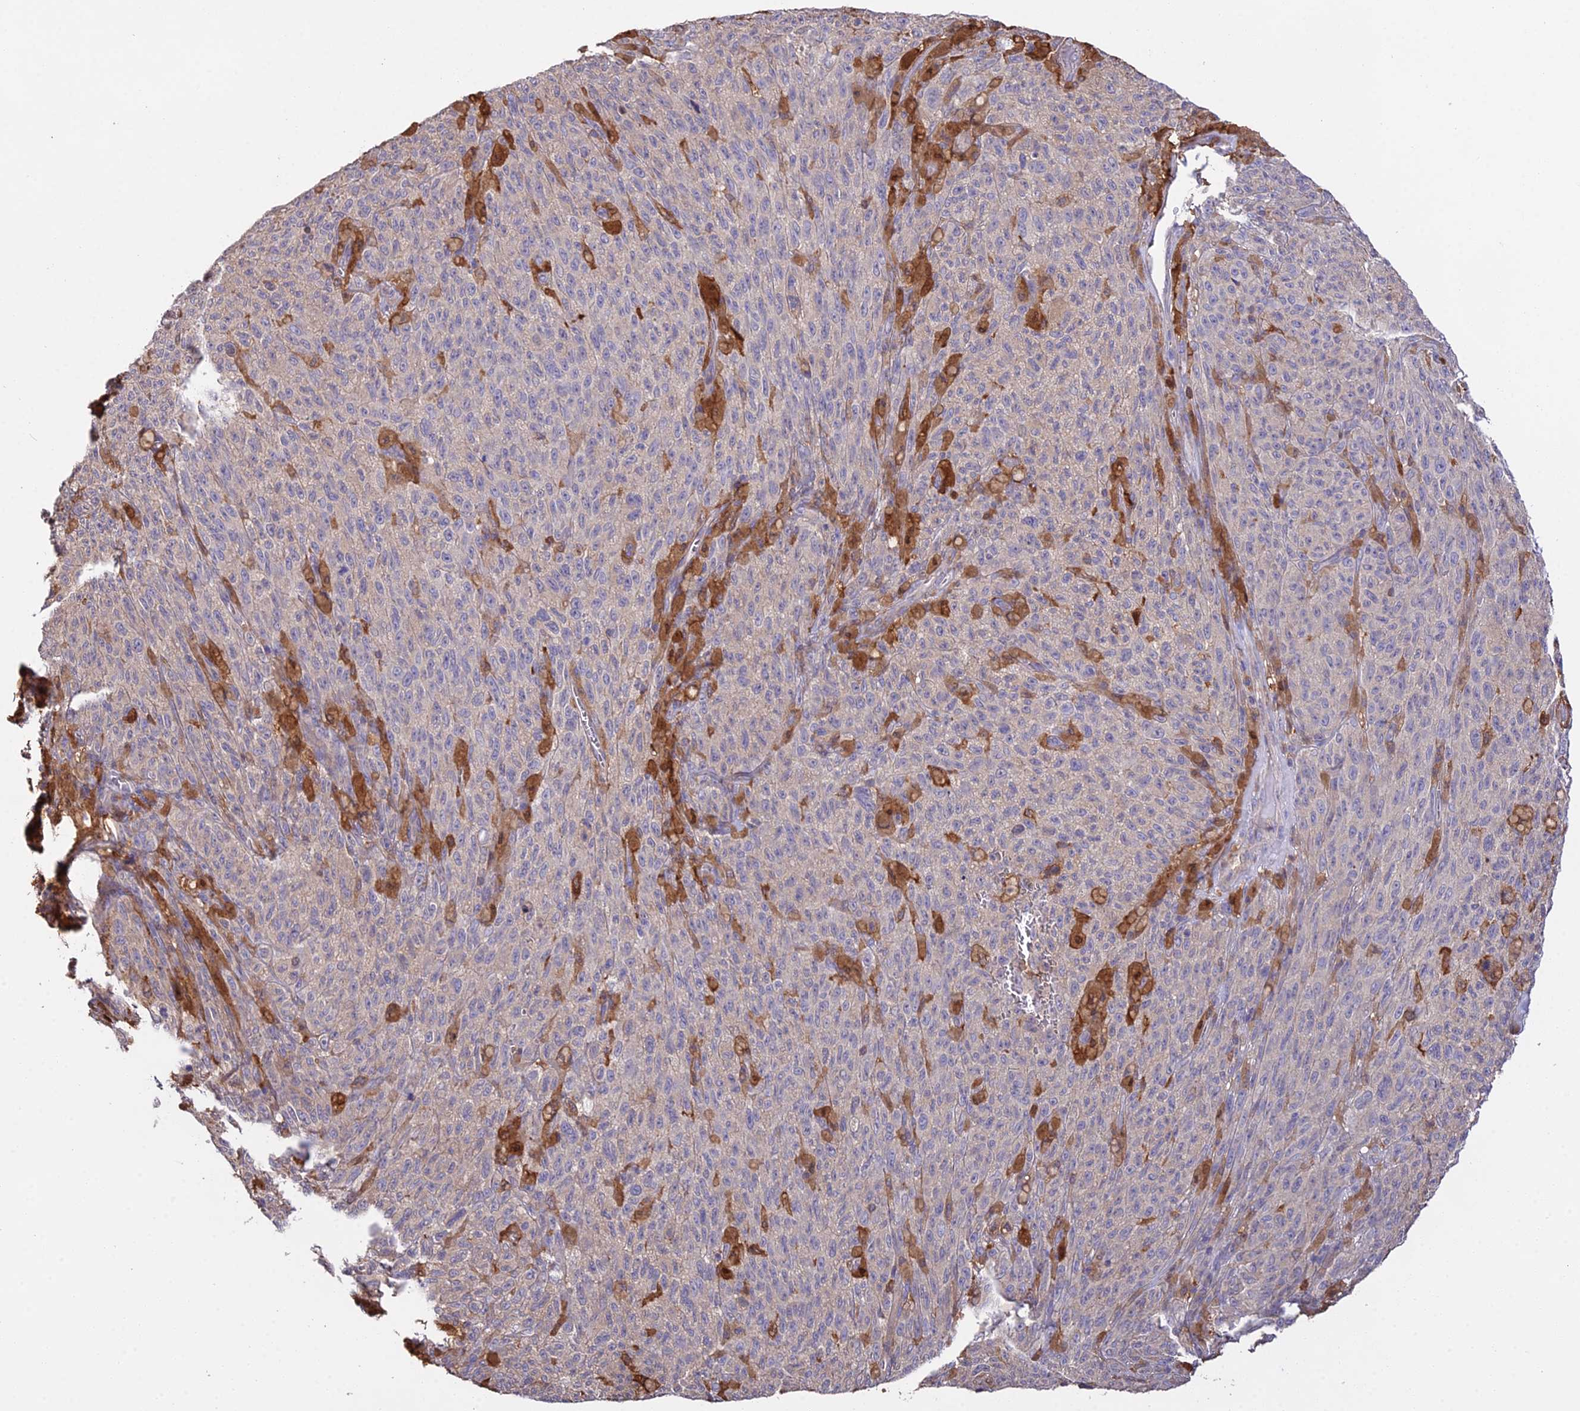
{"staining": {"intensity": "negative", "quantity": "none", "location": "none"}, "tissue": "melanoma", "cell_type": "Tumor cells", "image_type": "cancer", "snomed": [{"axis": "morphology", "description": "Malignant melanoma, NOS"}, {"axis": "topography", "description": "Skin"}], "caption": "This photomicrograph is of melanoma stained with IHC to label a protein in brown with the nuclei are counter-stained blue. There is no staining in tumor cells.", "gene": "FBP1", "patient": {"sex": "female", "age": 82}}